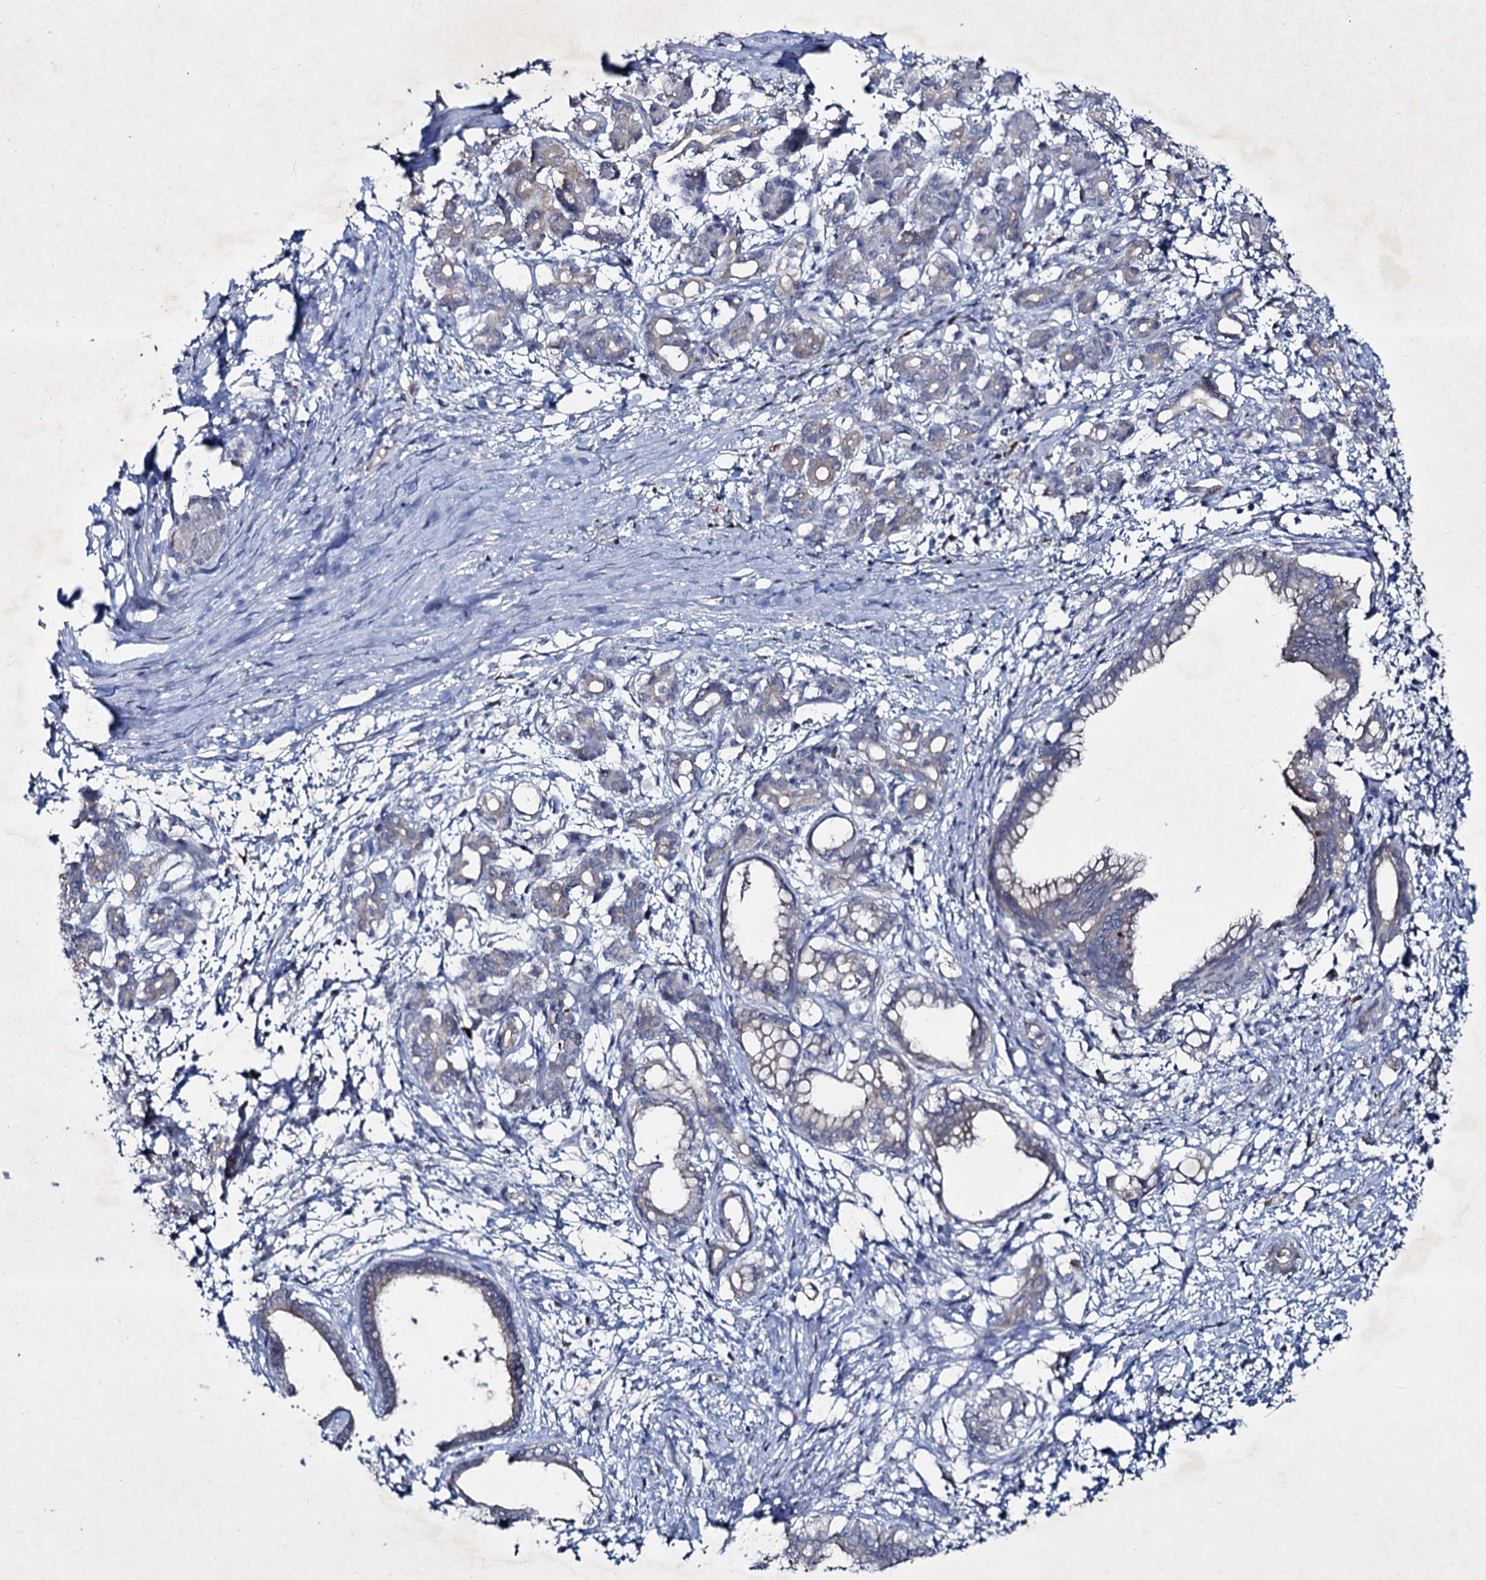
{"staining": {"intensity": "weak", "quantity": "<25%", "location": "cytoplasmic/membranous"}, "tissue": "pancreatic cancer", "cell_type": "Tumor cells", "image_type": "cancer", "snomed": [{"axis": "morphology", "description": "Adenocarcinoma, NOS"}, {"axis": "topography", "description": "Pancreas"}], "caption": "This is a histopathology image of immunohistochemistry (IHC) staining of pancreatic cancer, which shows no expression in tumor cells.", "gene": "RNF6", "patient": {"sex": "female", "age": 55}}